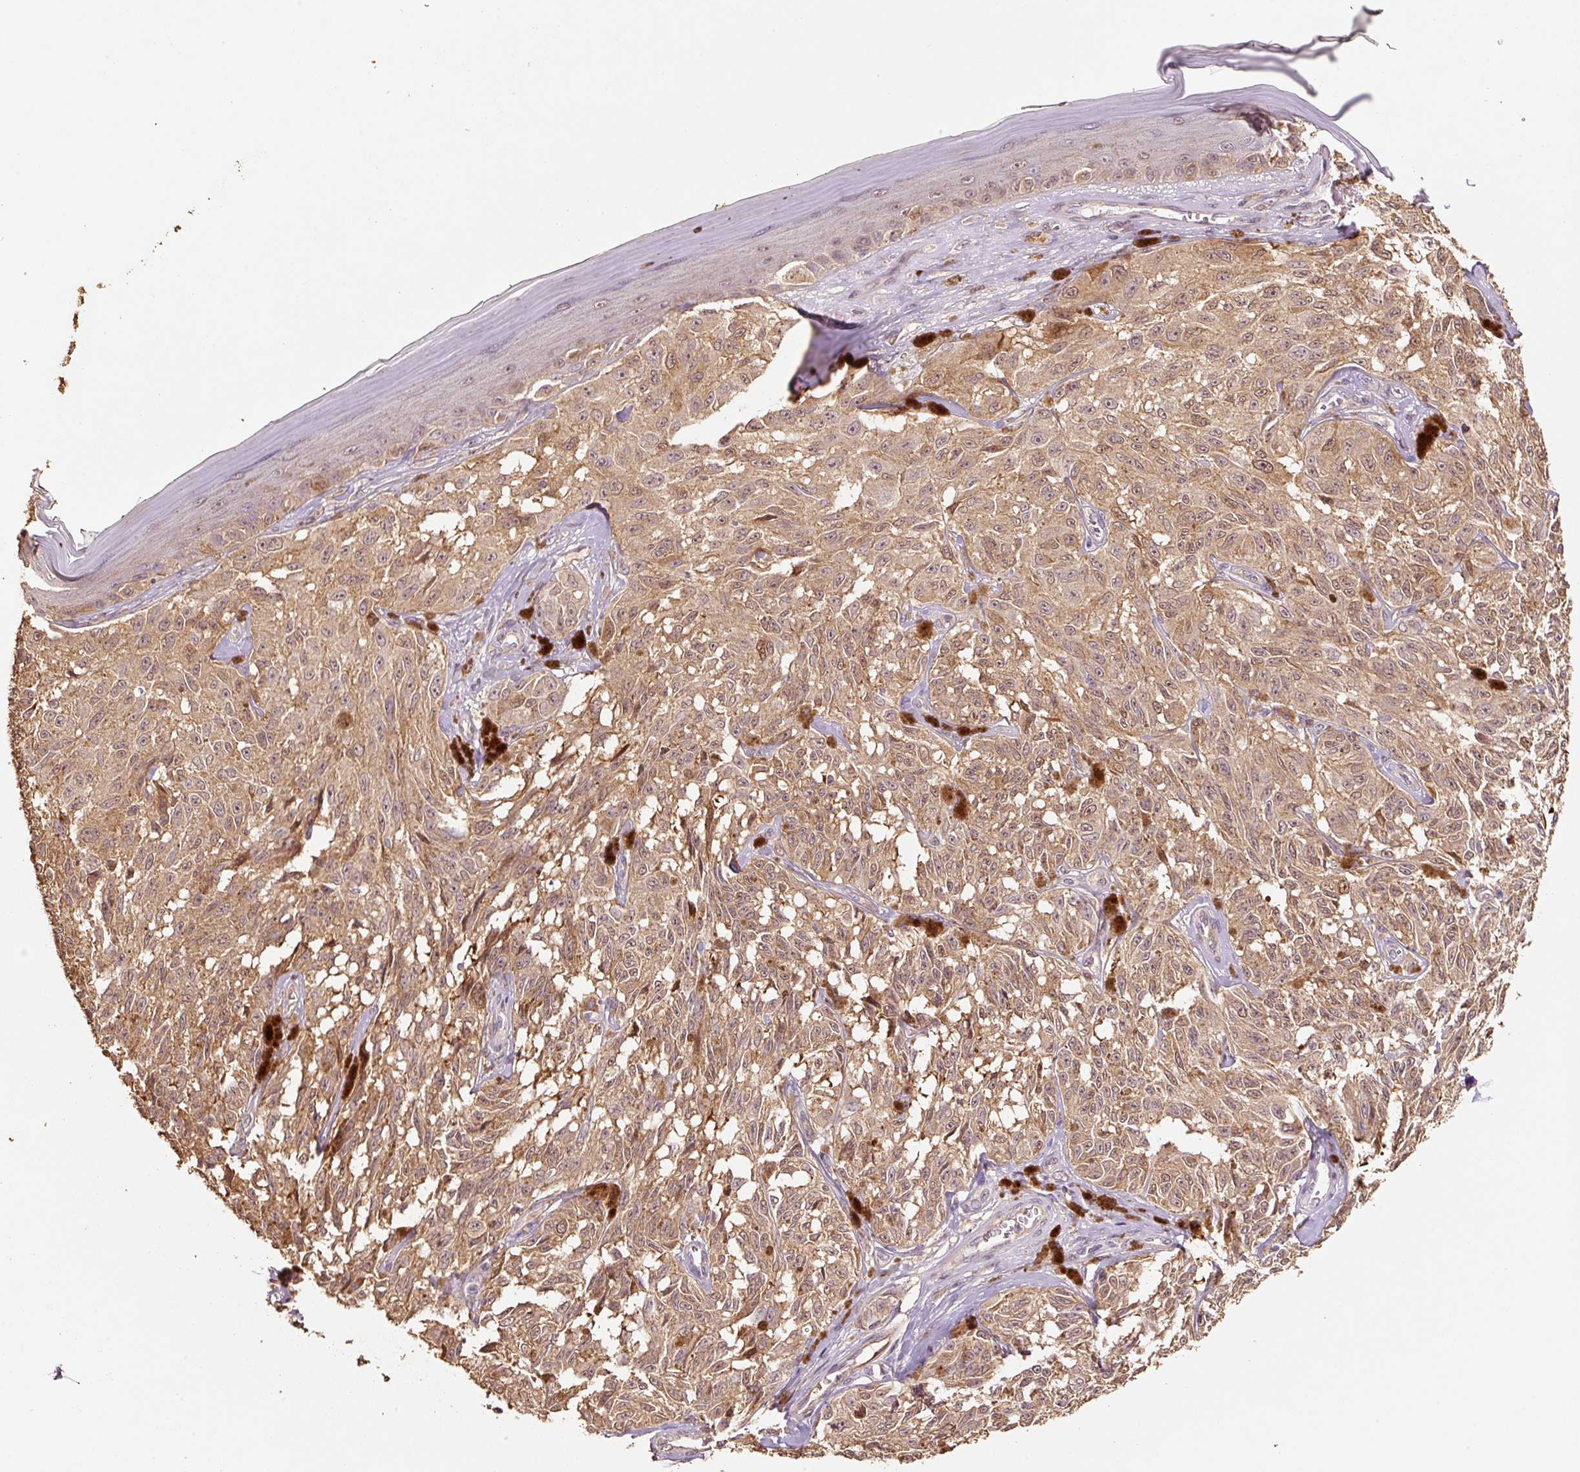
{"staining": {"intensity": "moderate", "quantity": ">75%", "location": "cytoplasmic/membranous,nuclear"}, "tissue": "melanoma", "cell_type": "Tumor cells", "image_type": "cancer", "snomed": [{"axis": "morphology", "description": "Malignant melanoma, NOS"}, {"axis": "topography", "description": "Skin"}], "caption": "An IHC micrograph of tumor tissue is shown. Protein staining in brown labels moderate cytoplasmic/membranous and nuclear positivity in melanoma within tumor cells.", "gene": "HERC2", "patient": {"sex": "male", "age": 68}}